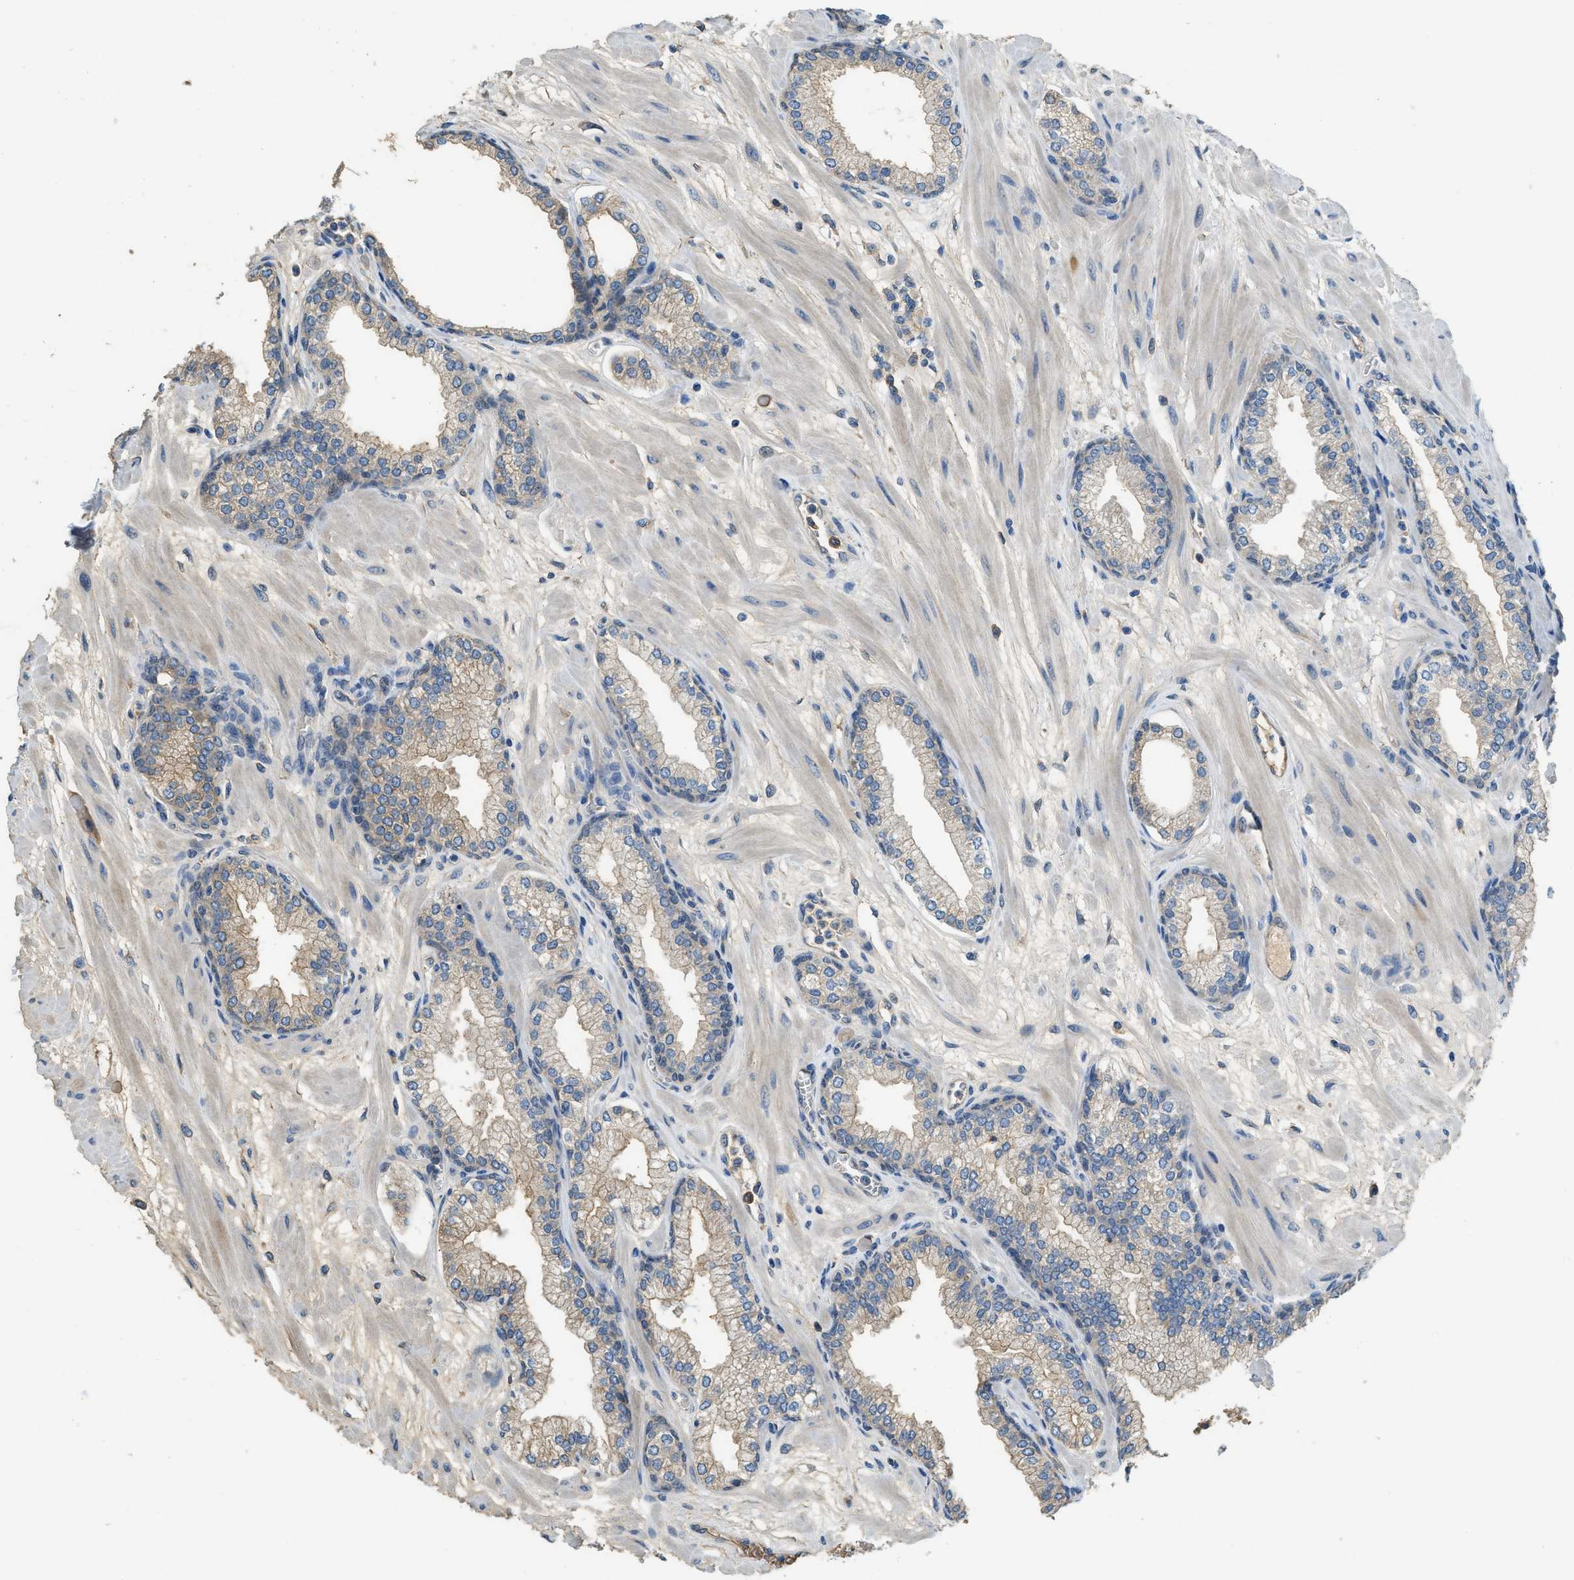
{"staining": {"intensity": "weak", "quantity": "25%-75%", "location": "cytoplasmic/membranous"}, "tissue": "prostate", "cell_type": "Glandular cells", "image_type": "normal", "snomed": [{"axis": "morphology", "description": "Normal tissue, NOS"}, {"axis": "morphology", "description": "Urothelial carcinoma, Low grade"}, {"axis": "topography", "description": "Urinary bladder"}, {"axis": "topography", "description": "Prostate"}], "caption": "A brown stain shows weak cytoplasmic/membranous positivity of a protein in glandular cells of unremarkable prostate. (IHC, brightfield microscopy, high magnification).", "gene": "RIPK2", "patient": {"sex": "male", "age": 60}}